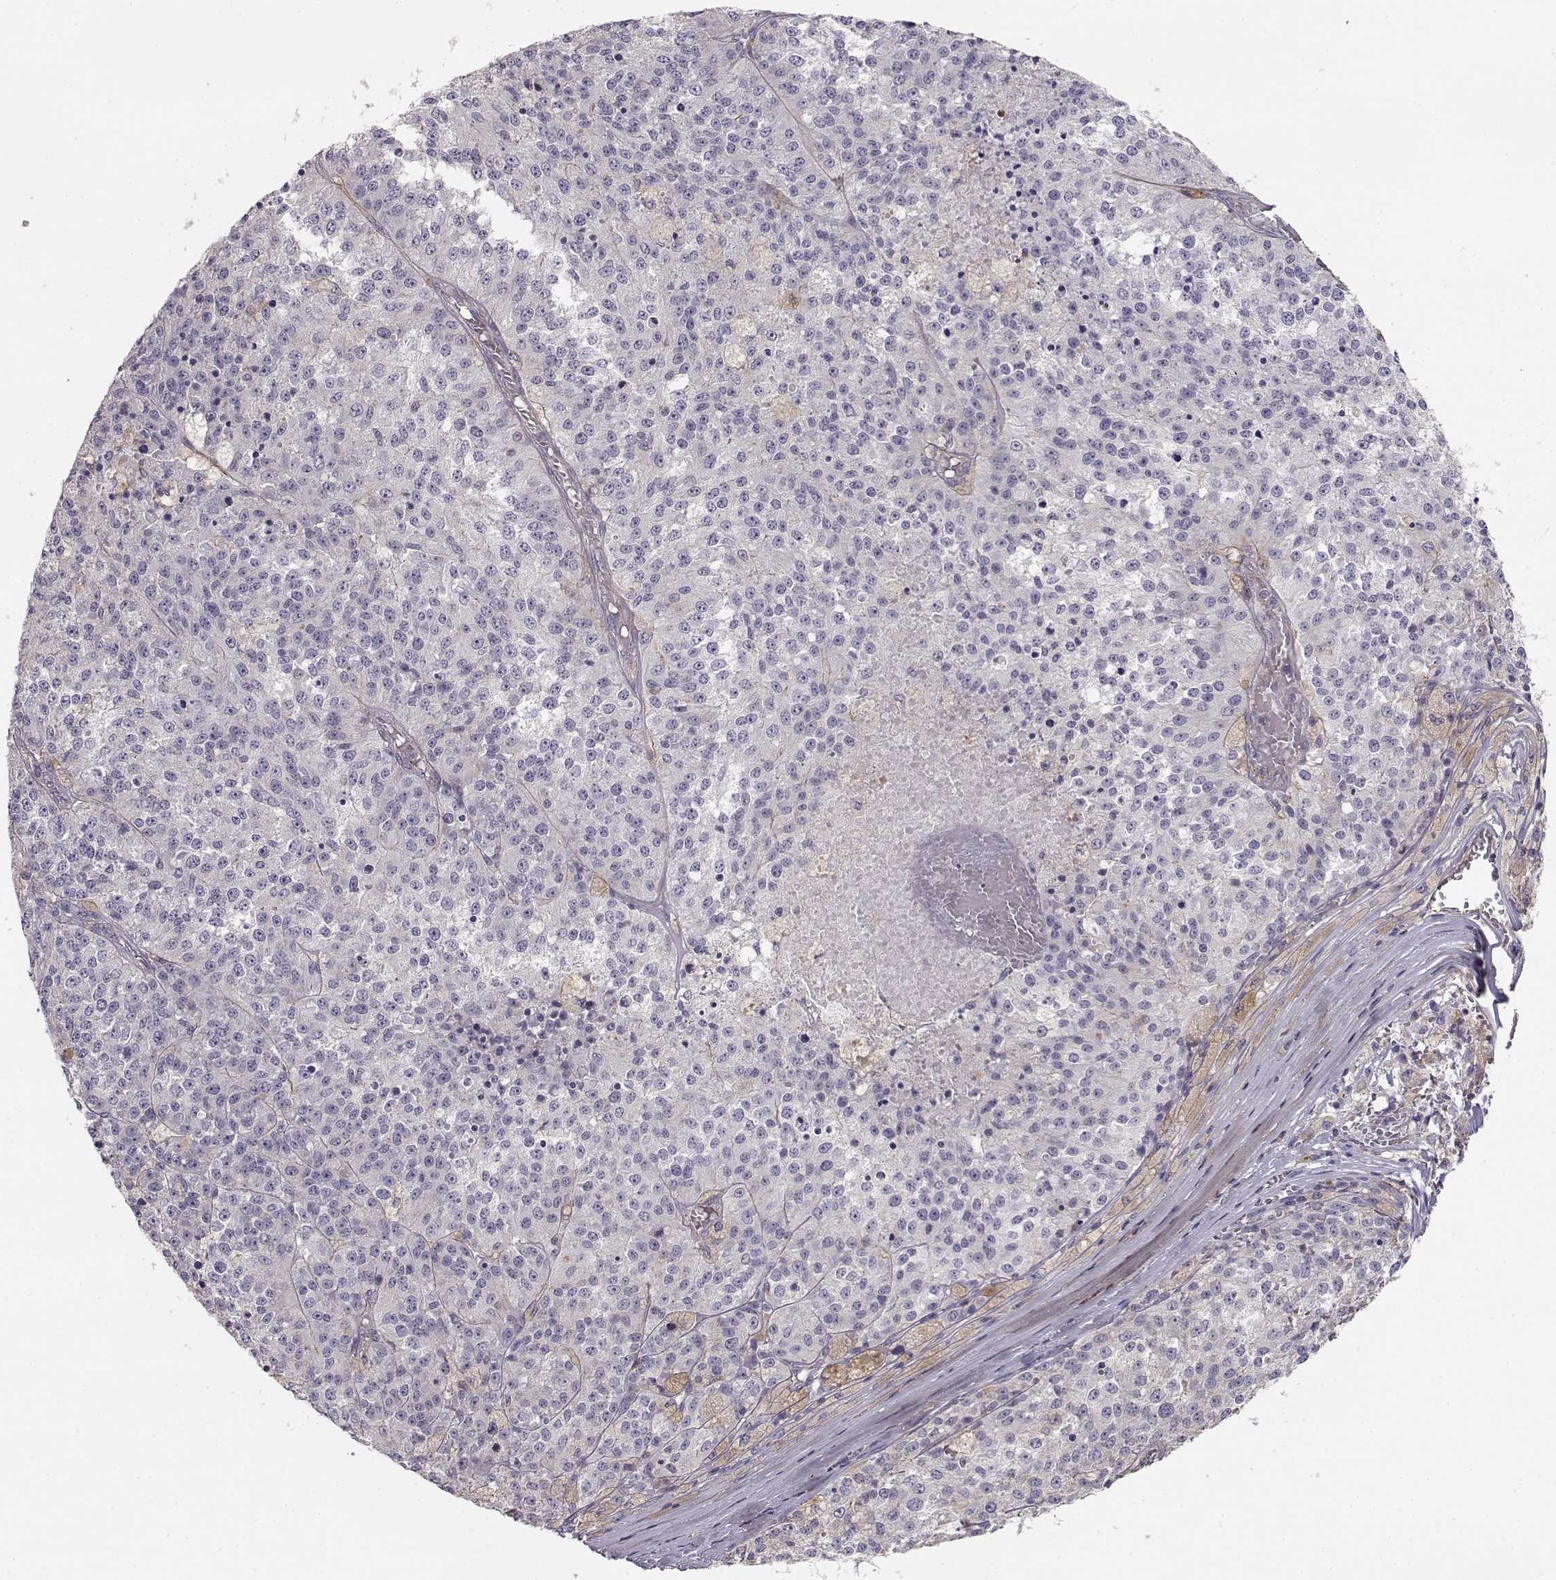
{"staining": {"intensity": "negative", "quantity": "none", "location": "none"}, "tissue": "melanoma", "cell_type": "Tumor cells", "image_type": "cancer", "snomed": [{"axis": "morphology", "description": "Malignant melanoma, Metastatic site"}, {"axis": "topography", "description": "Lymph node"}], "caption": "A photomicrograph of malignant melanoma (metastatic site) stained for a protein shows no brown staining in tumor cells.", "gene": "DAPL1", "patient": {"sex": "female", "age": 64}}